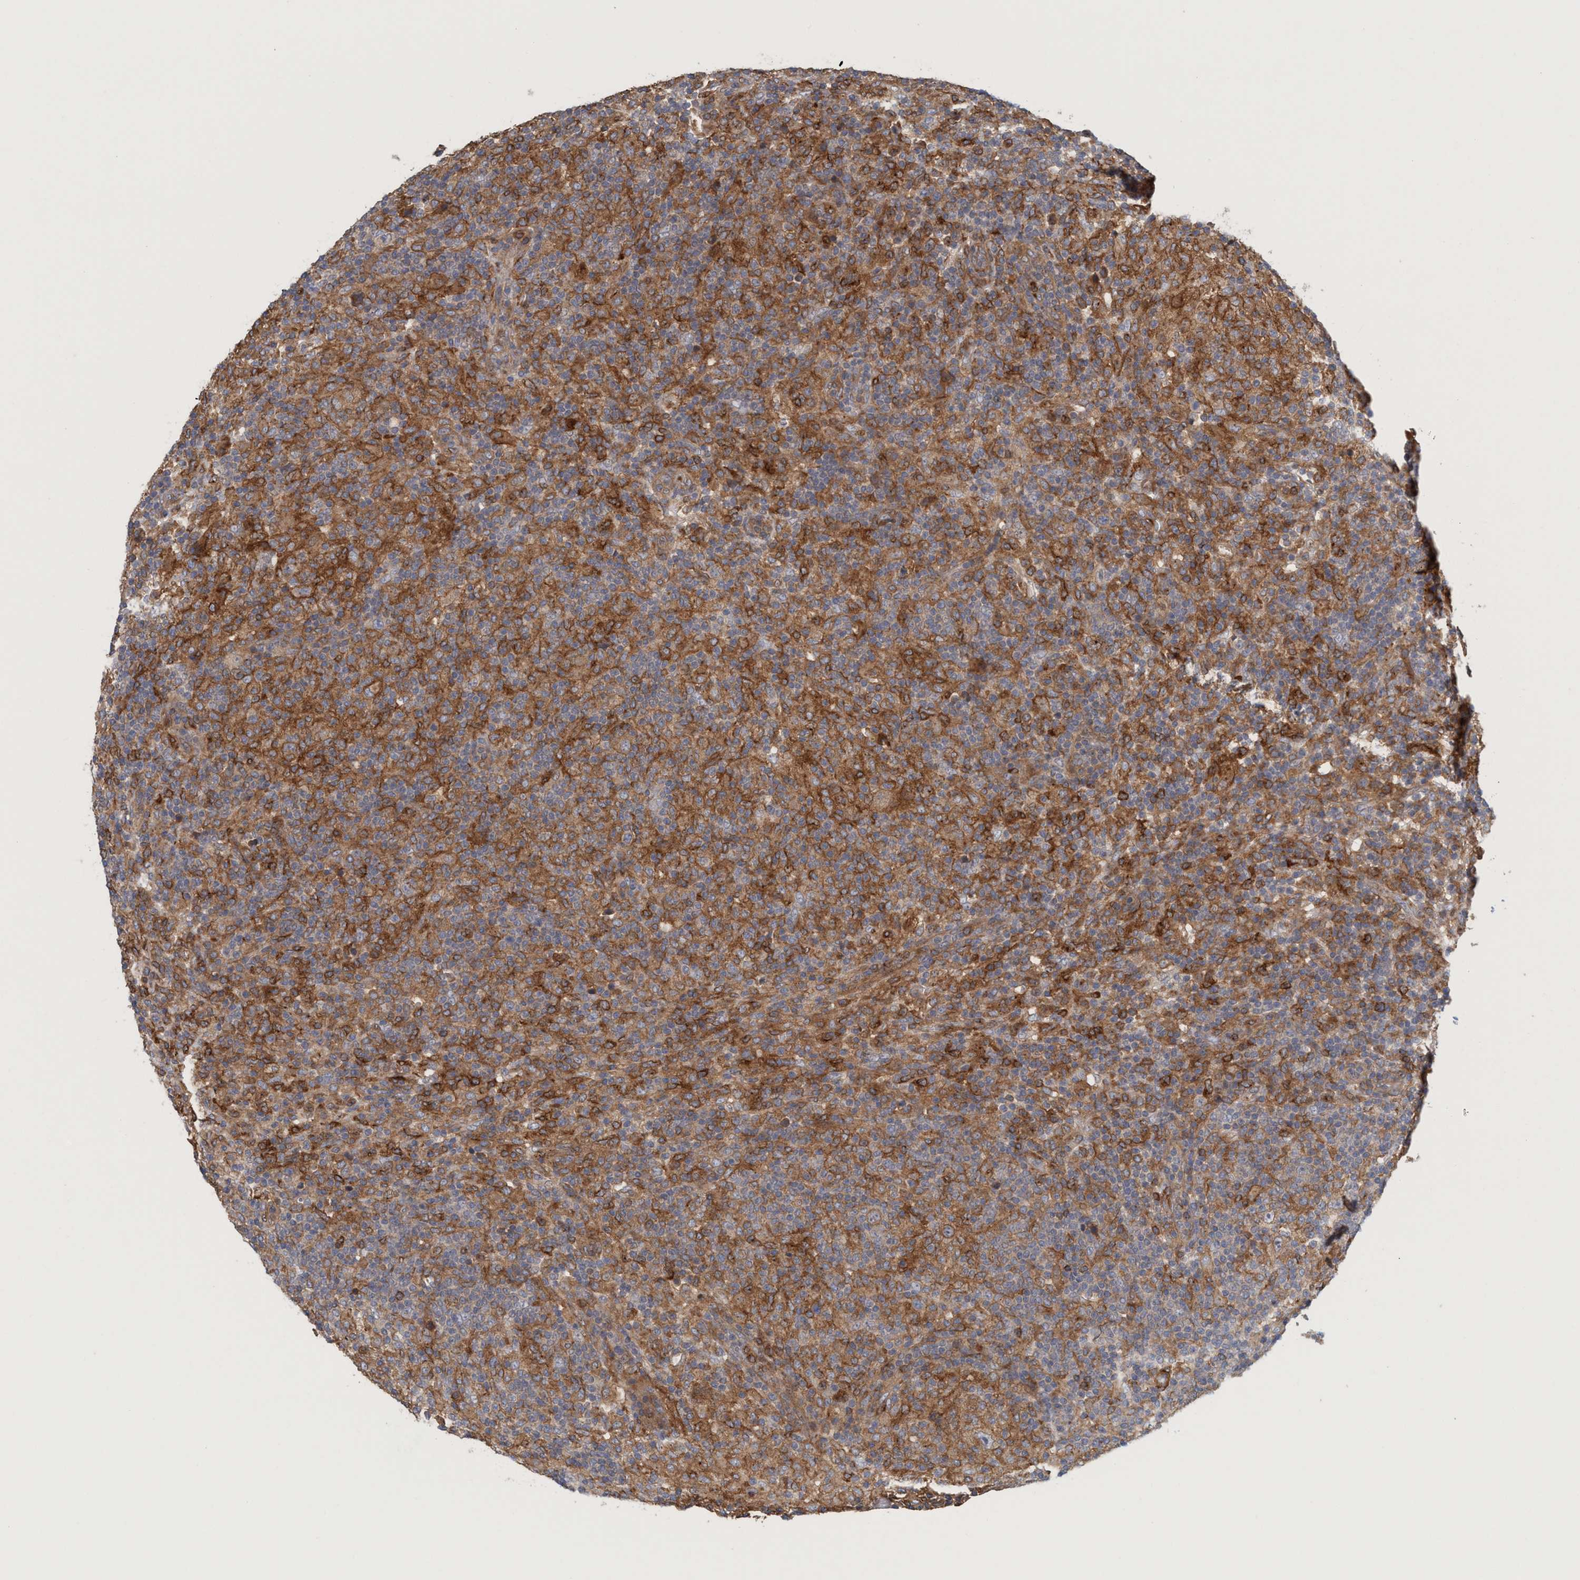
{"staining": {"intensity": "strong", "quantity": ">75%", "location": "cytoplasmic/membranous"}, "tissue": "lymphoma", "cell_type": "Tumor cells", "image_type": "cancer", "snomed": [{"axis": "morphology", "description": "Hodgkin's disease, NOS"}, {"axis": "topography", "description": "Lymph node"}], "caption": "Protein staining exhibits strong cytoplasmic/membranous positivity in about >75% of tumor cells in Hodgkin's disease.", "gene": "SPECC1", "patient": {"sex": "male", "age": 70}}